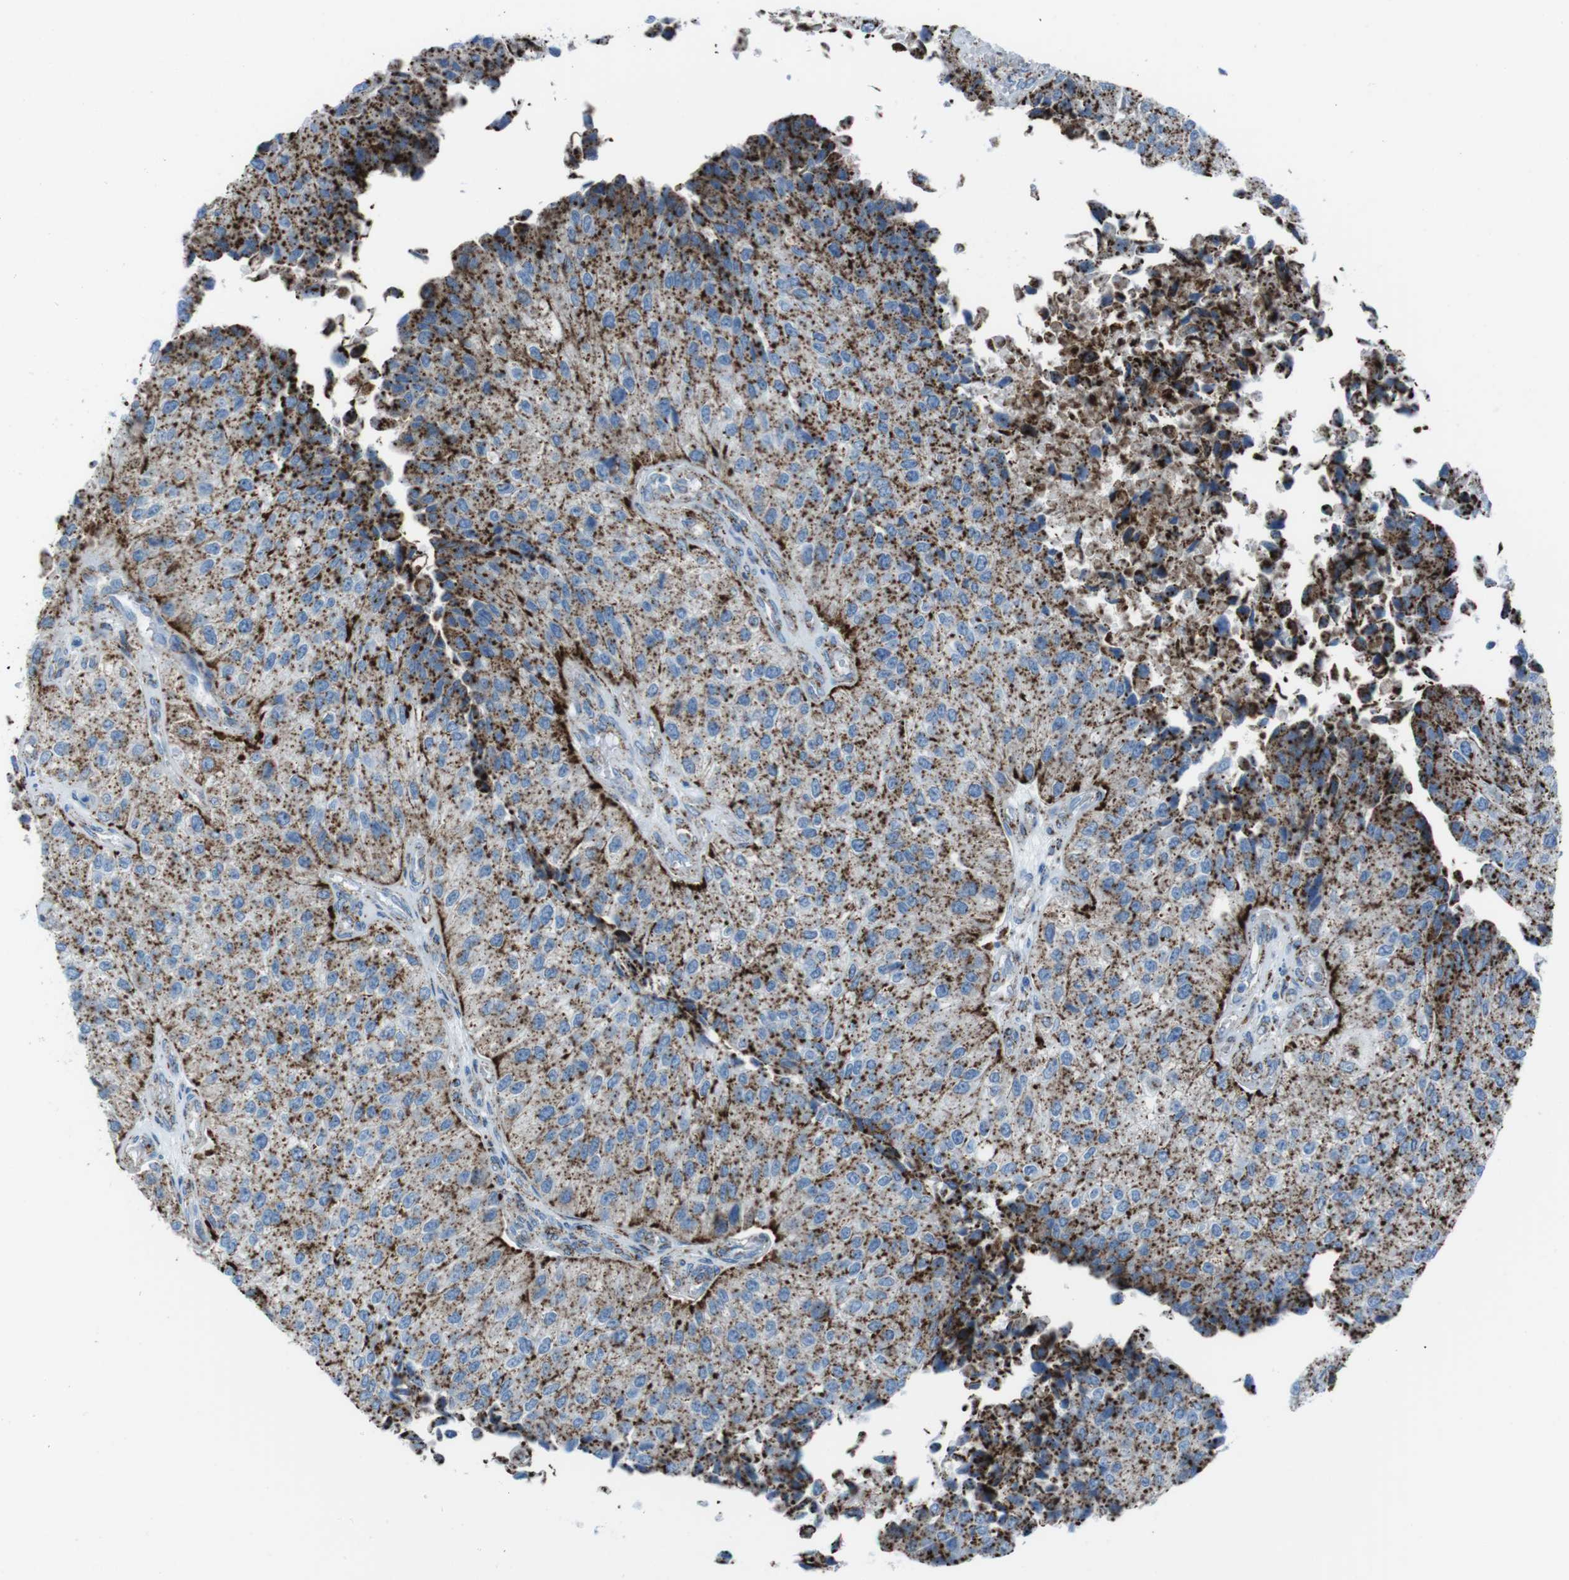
{"staining": {"intensity": "strong", "quantity": ">75%", "location": "cytoplasmic/membranous"}, "tissue": "urothelial cancer", "cell_type": "Tumor cells", "image_type": "cancer", "snomed": [{"axis": "morphology", "description": "Urothelial carcinoma, High grade"}, {"axis": "topography", "description": "Kidney"}, {"axis": "topography", "description": "Urinary bladder"}], "caption": "Strong cytoplasmic/membranous expression is identified in about >75% of tumor cells in urothelial cancer.", "gene": "SCARB2", "patient": {"sex": "male", "age": 77}}